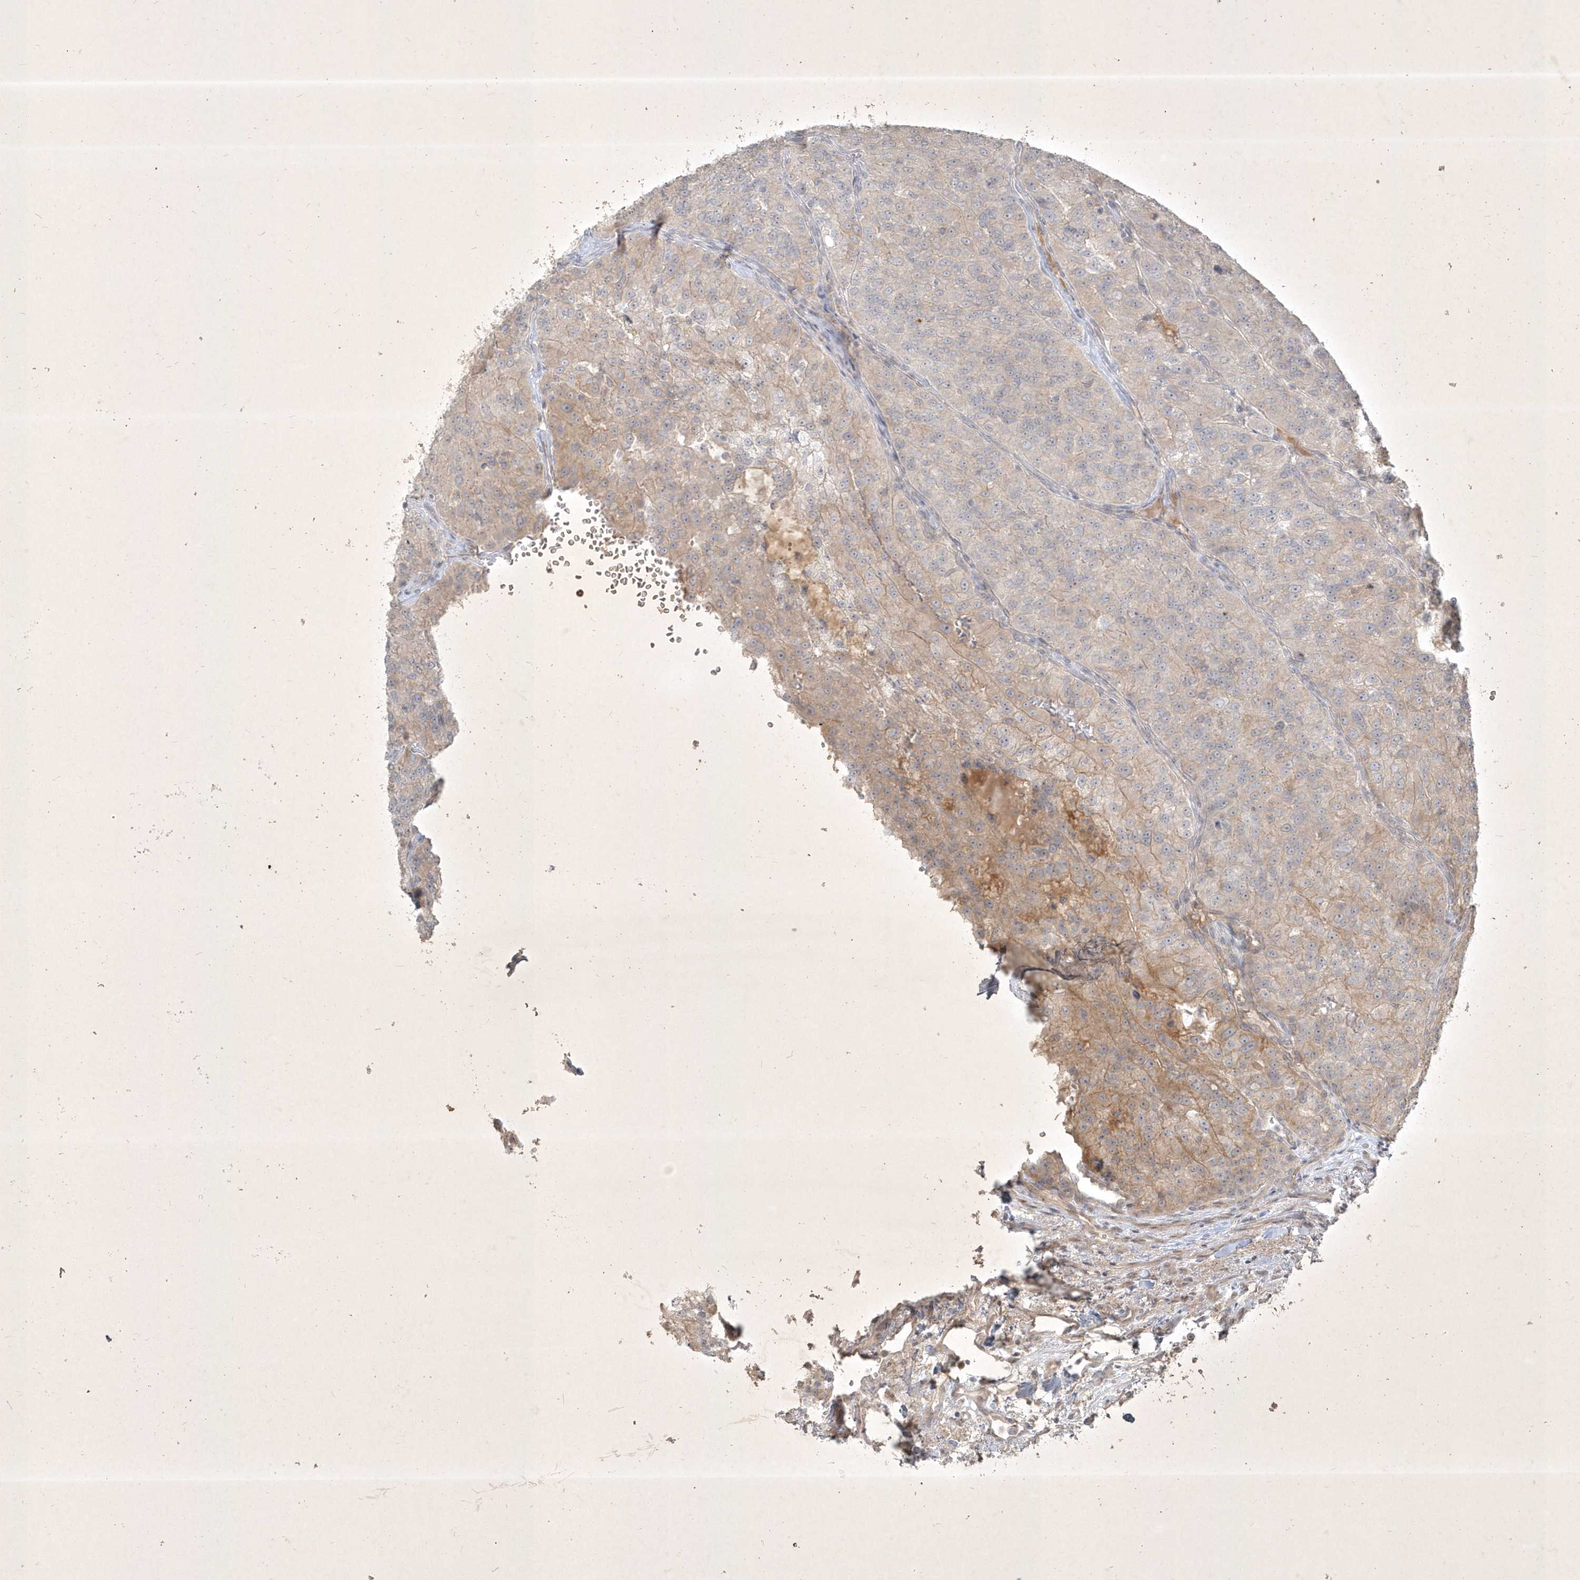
{"staining": {"intensity": "weak", "quantity": "25%-75%", "location": "cytoplasmic/membranous"}, "tissue": "renal cancer", "cell_type": "Tumor cells", "image_type": "cancer", "snomed": [{"axis": "morphology", "description": "Adenocarcinoma, NOS"}, {"axis": "topography", "description": "Kidney"}], "caption": "Immunohistochemistry (IHC) histopathology image of human renal cancer (adenocarcinoma) stained for a protein (brown), which reveals low levels of weak cytoplasmic/membranous staining in approximately 25%-75% of tumor cells.", "gene": "BOD1", "patient": {"sex": "female", "age": 63}}